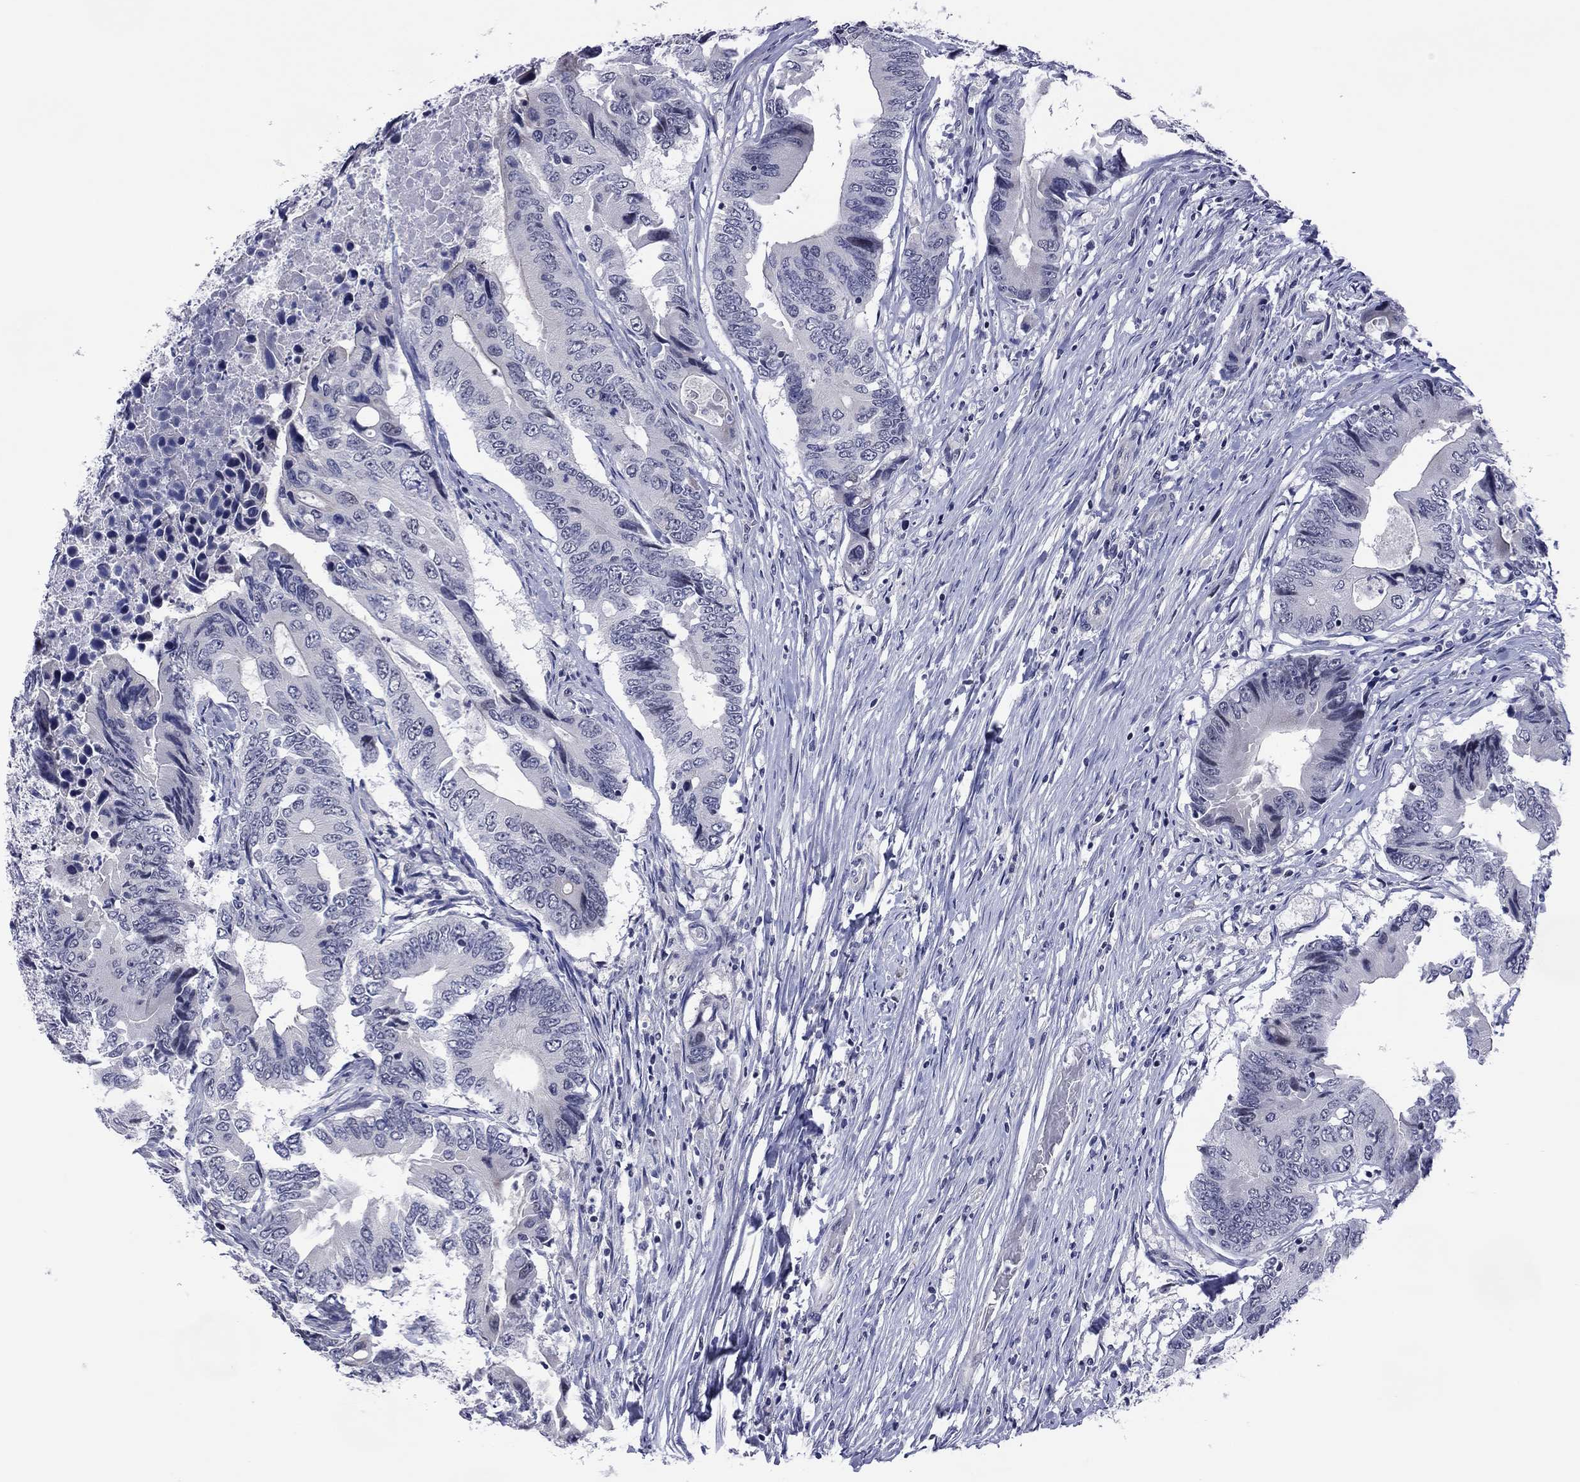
{"staining": {"intensity": "negative", "quantity": "none", "location": "none"}, "tissue": "colorectal cancer", "cell_type": "Tumor cells", "image_type": "cancer", "snomed": [{"axis": "morphology", "description": "Adenocarcinoma, NOS"}, {"axis": "topography", "description": "Colon"}], "caption": "The photomicrograph demonstrates no significant staining in tumor cells of adenocarcinoma (colorectal).", "gene": "POU5F2", "patient": {"sex": "female", "age": 90}}